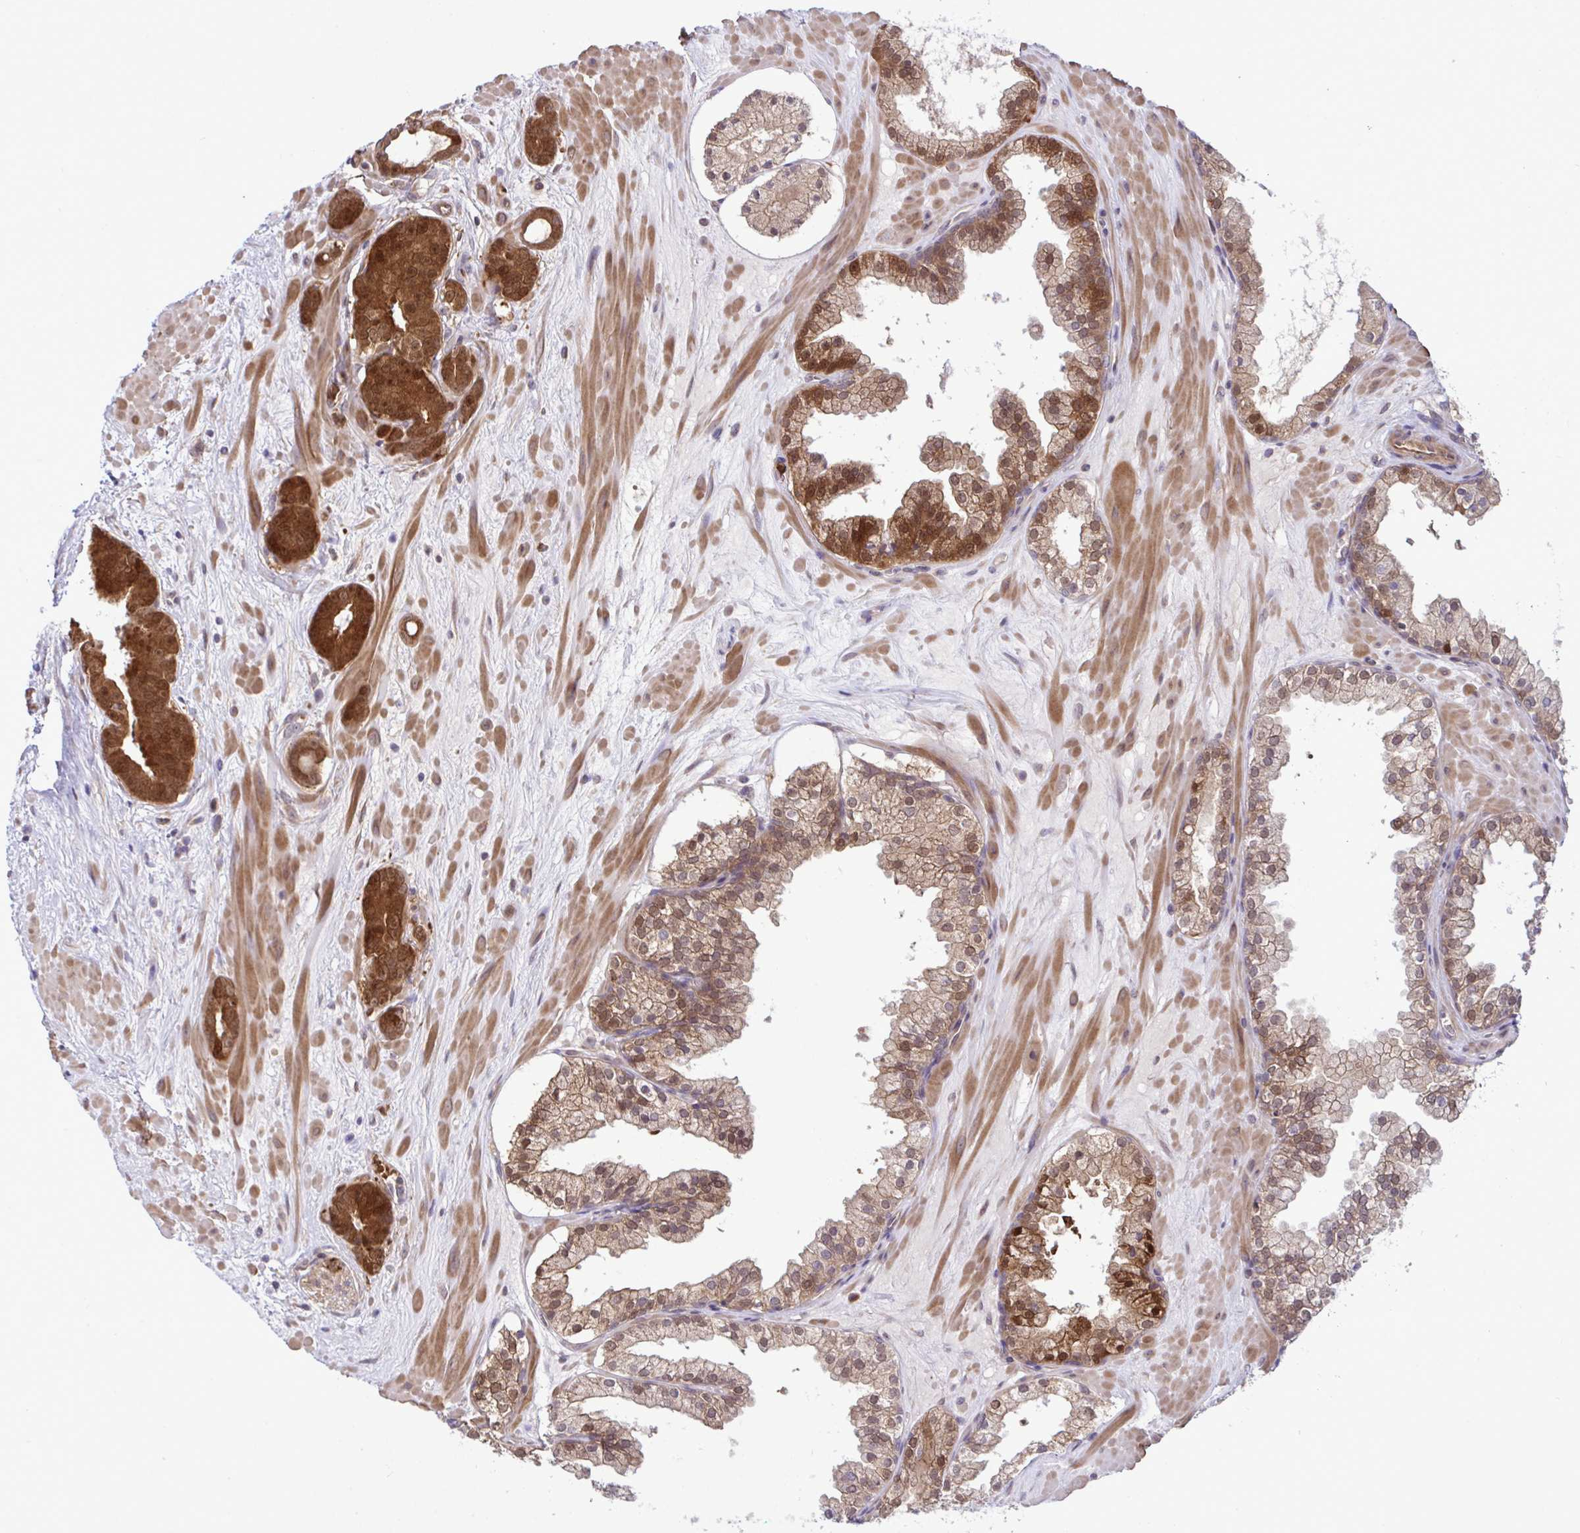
{"staining": {"intensity": "strong", "quantity": "25%-75%", "location": "cytoplasmic/membranous,nuclear"}, "tissue": "prostate cancer", "cell_type": "Tumor cells", "image_type": "cancer", "snomed": [{"axis": "morphology", "description": "Adenocarcinoma, High grade"}, {"axis": "topography", "description": "Prostate"}], "caption": "DAB (3,3'-diaminobenzidine) immunohistochemical staining of prostate high-grade adenocarcinoma exhibits strong cytoplasmic/membranous and nuclear protein staining in approximately 25%-75% of tumor cells. (DAB = brown stain, brightfield microscopy at high magnification).", "gene": "CMPK1", "patient": {"sex": "male", "age": 66}}